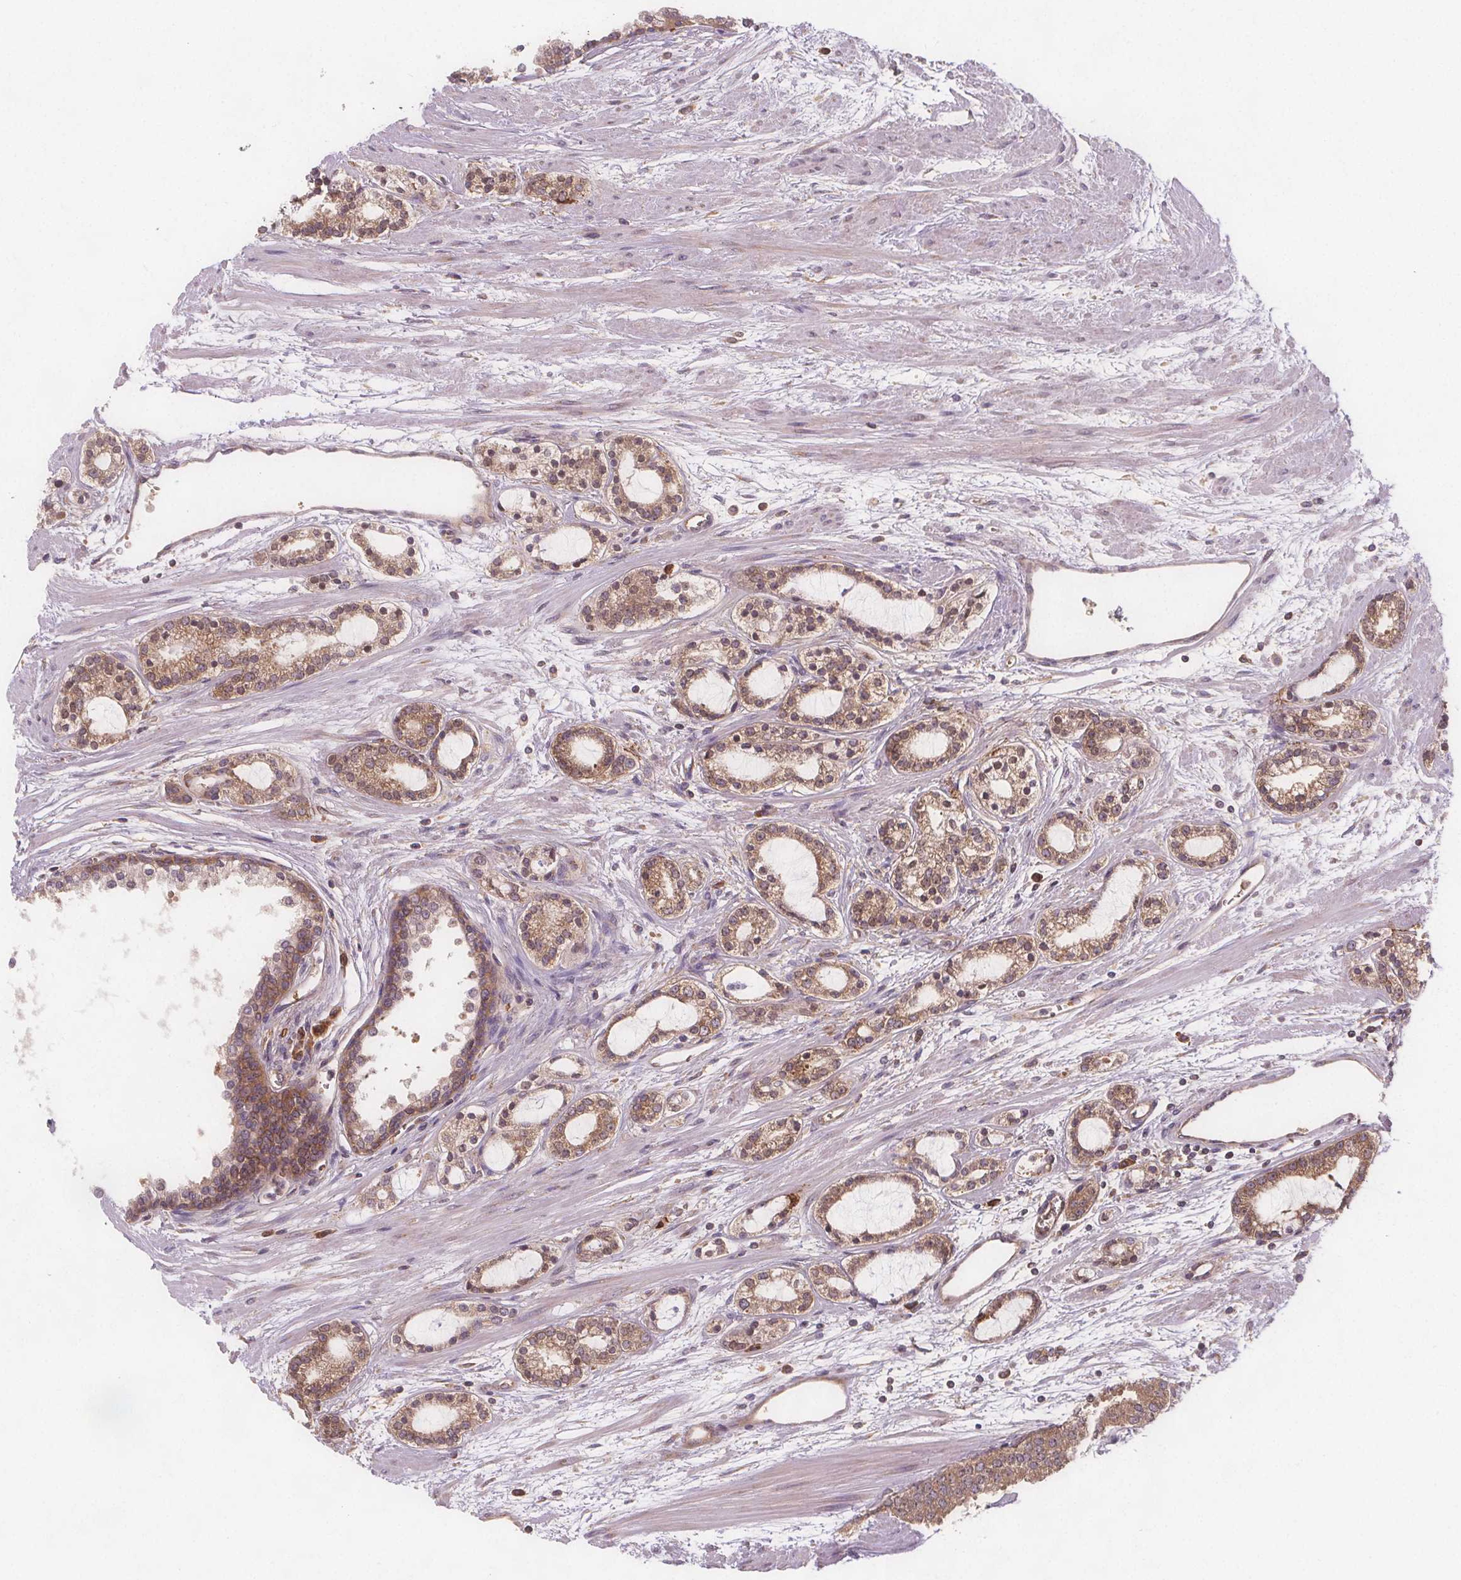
{"staining": {"intensity": "weak", "quantity": ">75%", "location": "cytoplasmic/membranous"}, "tissue": "prostate cancer", "cell_type": "Tumor cells", "image_type": "cancer", "snomed": [{"axis": "morphology", "description": "Adenocarcinoma, Medium grade"}, {"axis": "topography", "description": "Prostate"}], "caption": "Immunohistochemistry photomicrograph of human prostate cancer (adenocarcinoma (medium-grade)) stained for a protein (brown), which shows low levels of weak cytoplasmic/membranous positivity in about >75% of tumor cells.", "gene": "EIF3D", "patient": {"sex": "male", "age": 57}}